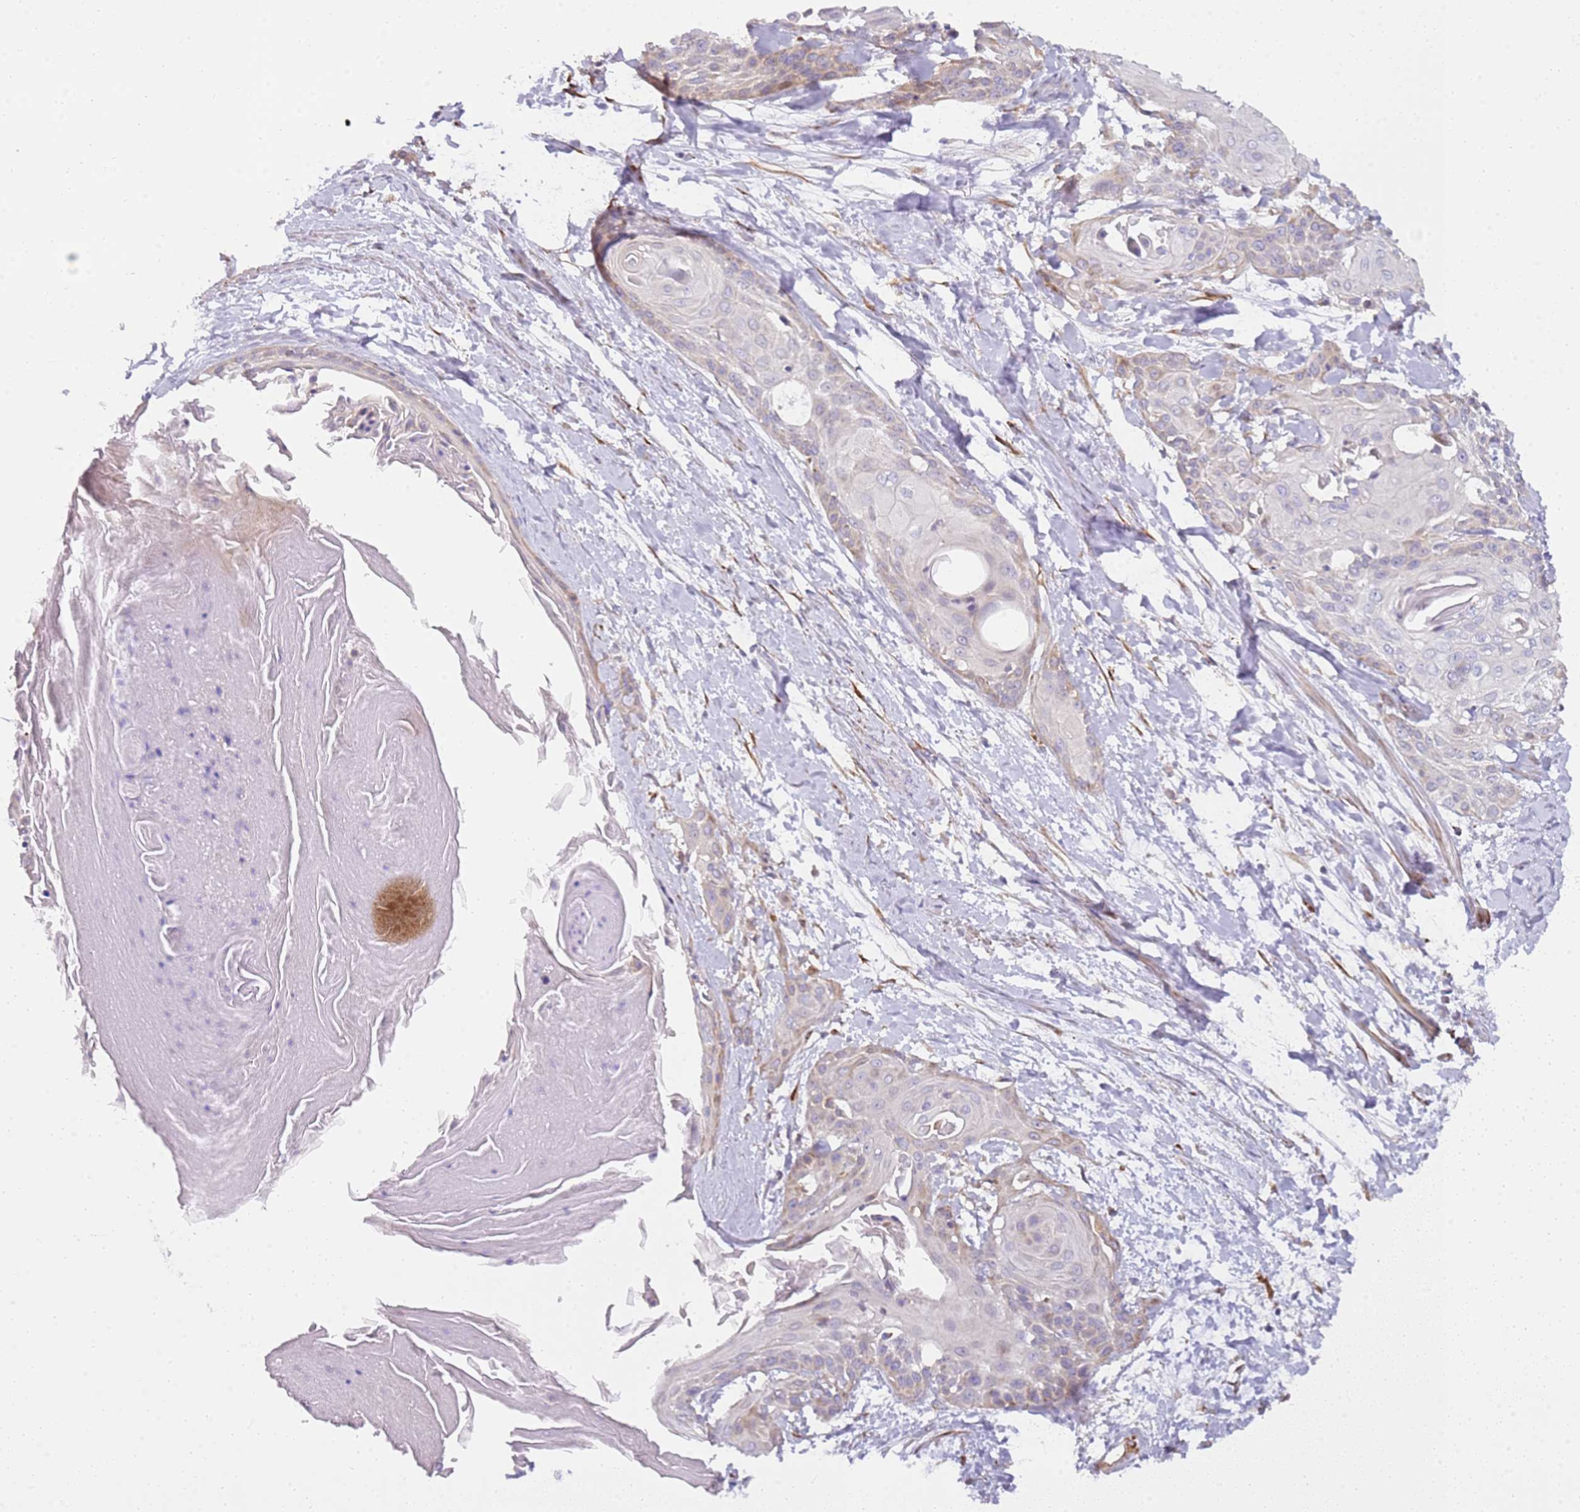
{"staining": {"intensity": "moderate", "quantity": "<25%", "location": "cytoplasmic/membranous"}, "tissue": "cervical cancer", "cell_type": "Tumor cells", "image_type": "cancer", "snomed": [{"axis": "morphology", "description": "Squamous cell carcinoma, NOS"}, {"axis": "topography", "description": "Cervix"}], "caption": "Immunohistochemistry (IHC) image of neoplastic tissue: human squamous cell carcinoma (cervical) stained using immunohistochemistry reveals low levels of moderate protein expression localized specifically in the cytoplasmic/membranous of tumor cells, appearing as a cytoplasmic/membranous brown color.", "gene": "GRAP", "patient": {"sex": "female", "age": 57}}